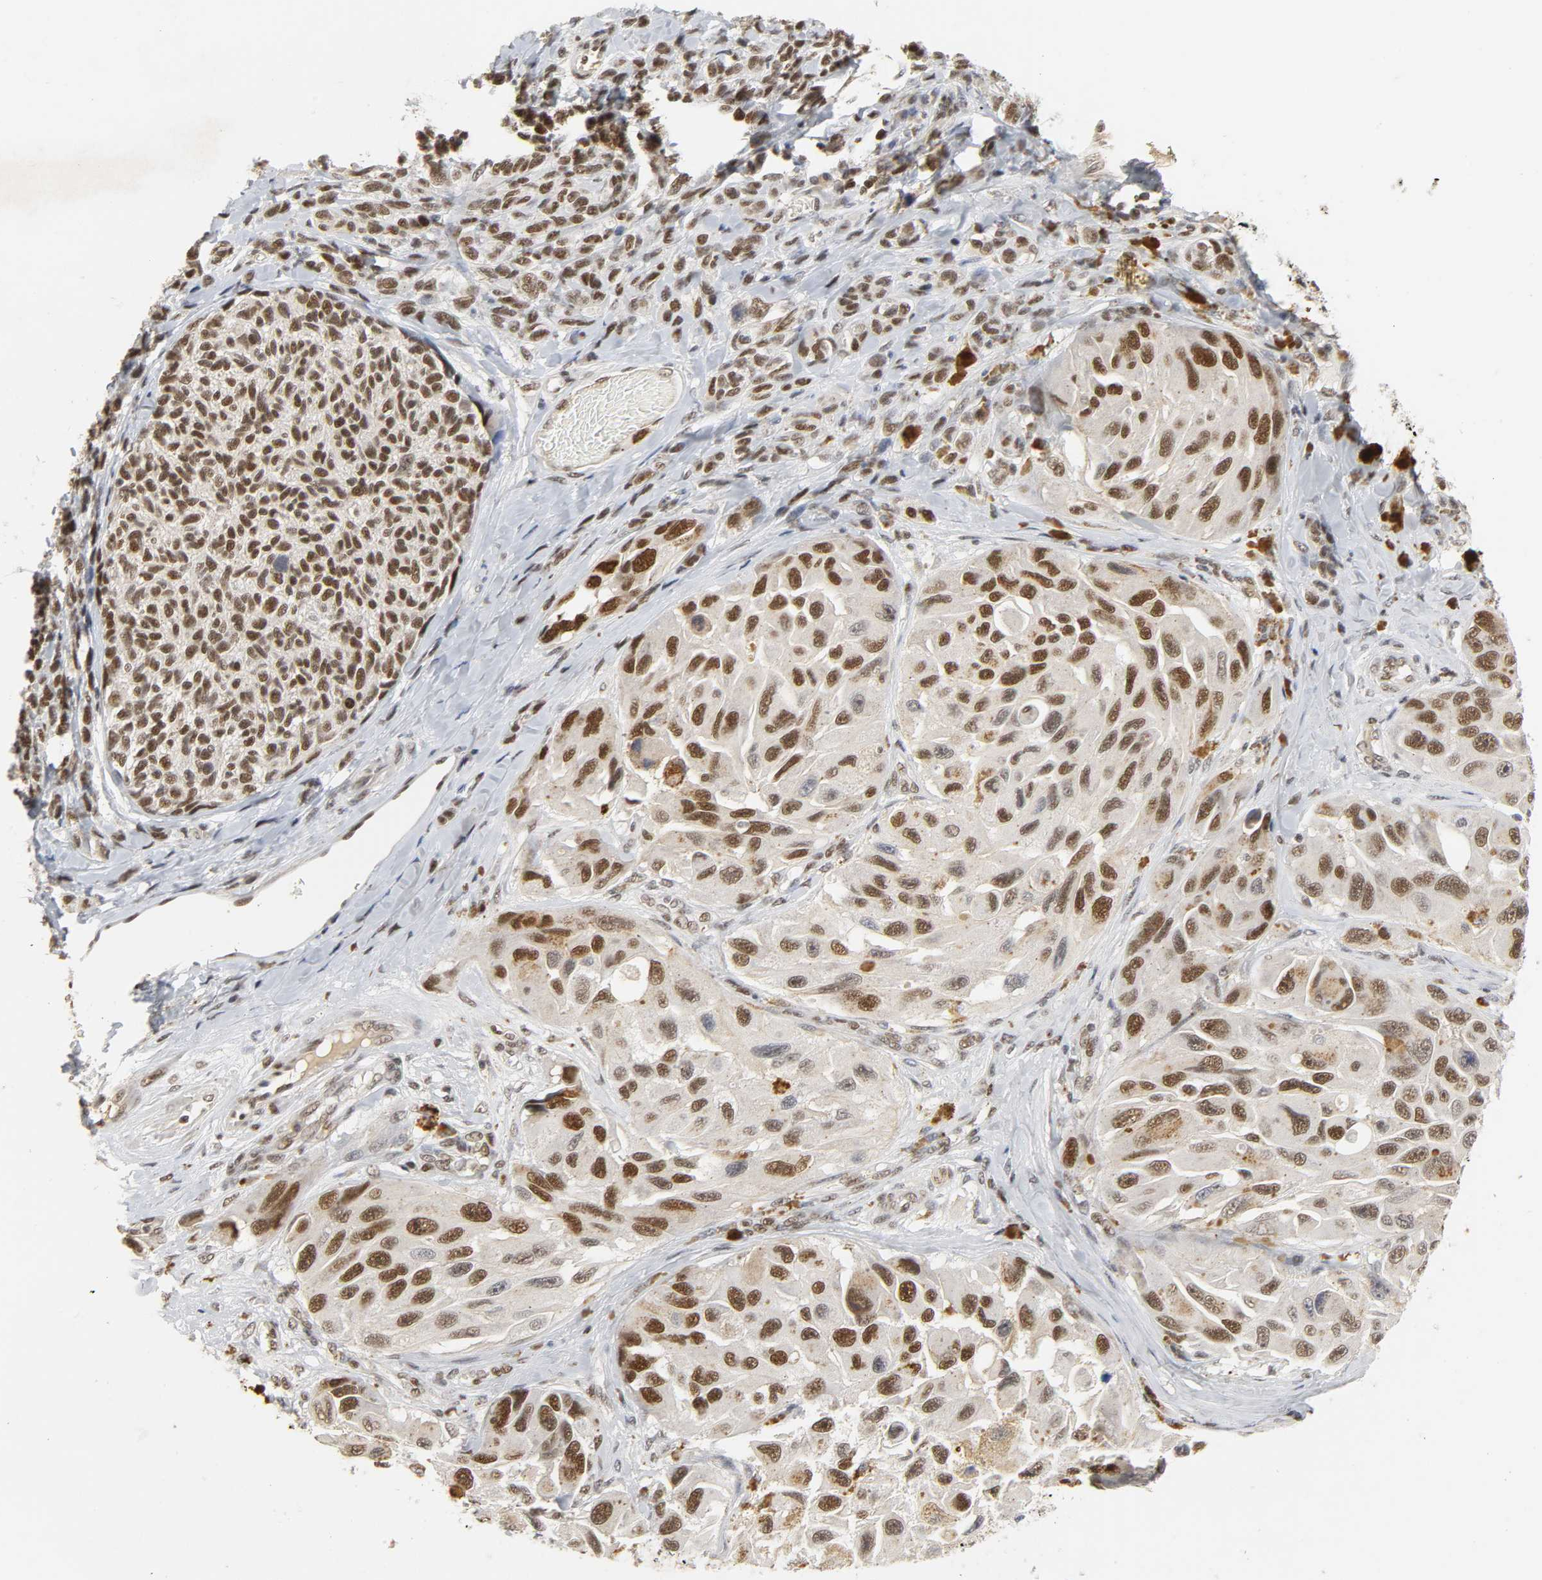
{"staining": {"intensity": "moderate", "quantity": ">75%", "location": "nuclear"}, "tissue": "melanoma", "cell_type": "Tumor cells", "image_type": "cancer", "snomed": [{"axis": "morphology", "description": "Malignant melanoma, NOS"}, {"axis": "topography", "description": "Skin"}], "caption": "Immunohistochemistry image of neoplastic tissue: melanoma stained using immunohistochemistry (IHC) displays medium levels of moderate protein expression localized specifically in the nuclear of tumor cells, appearing as a nuclear brown color.", "gene": "NCOA6", "patient": {"sex": "female", "age": 73}}